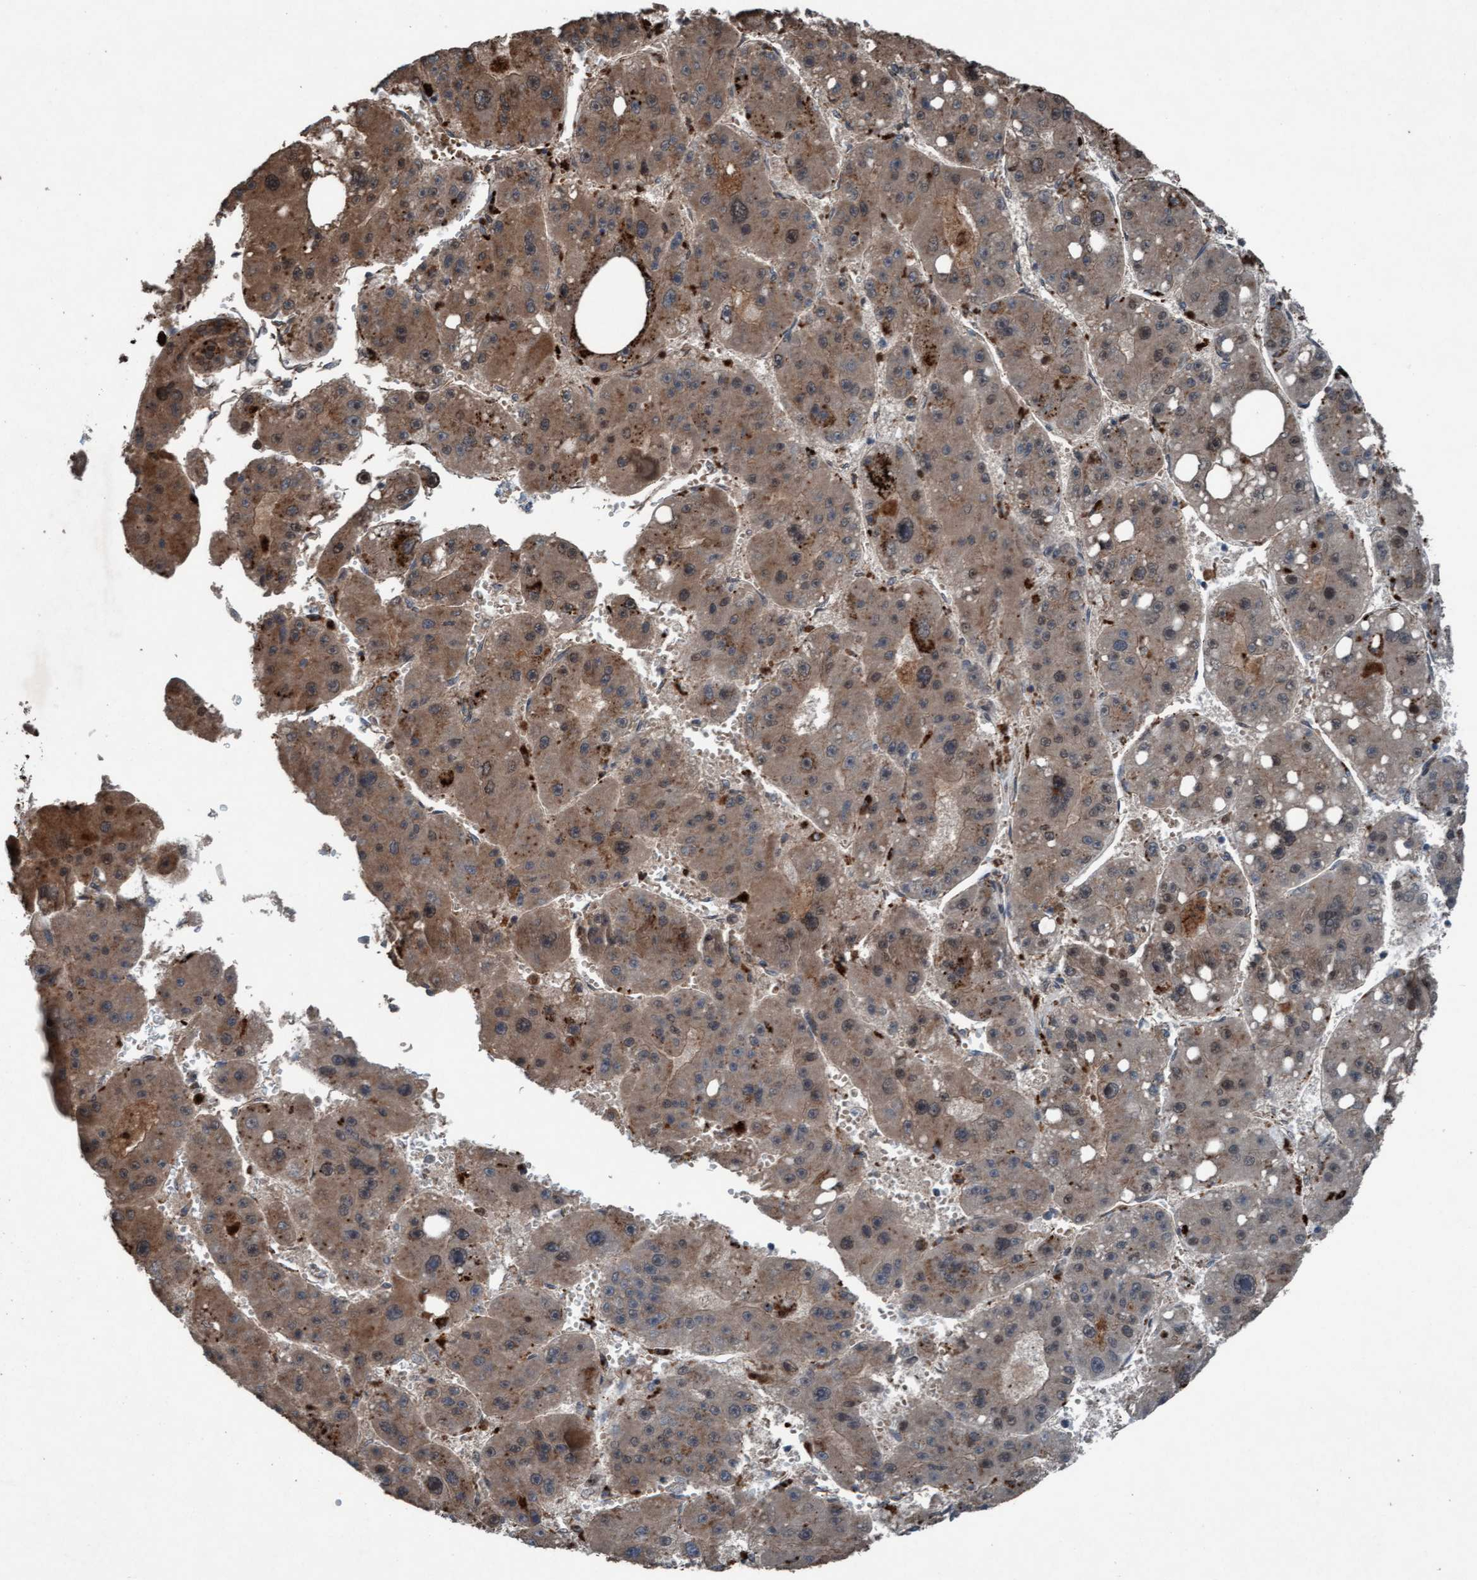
{"staining": {"intensity": "moderate", "quantity": "25%-75%", "location": "cytoplasmic/membranous,nuclear"}, "tissue": "liver cancer", "cell_type": "Tumor cells", "image_type": "cancer", "snomed": [{"axis": "morphology", "description": "Carcinoma, Hepatocellular, NOS"}, {"axis": "topography", "description": "Liver"}], "caption": "Human liver cancer stained with a brown dye demonstrates moderate cytoplasmic/membranous and nuclear positive positivity in approximately 25%-75% of tumor cells.", "gene": "PLXNB2", "patient": {"sex": "female", "age": 61}}